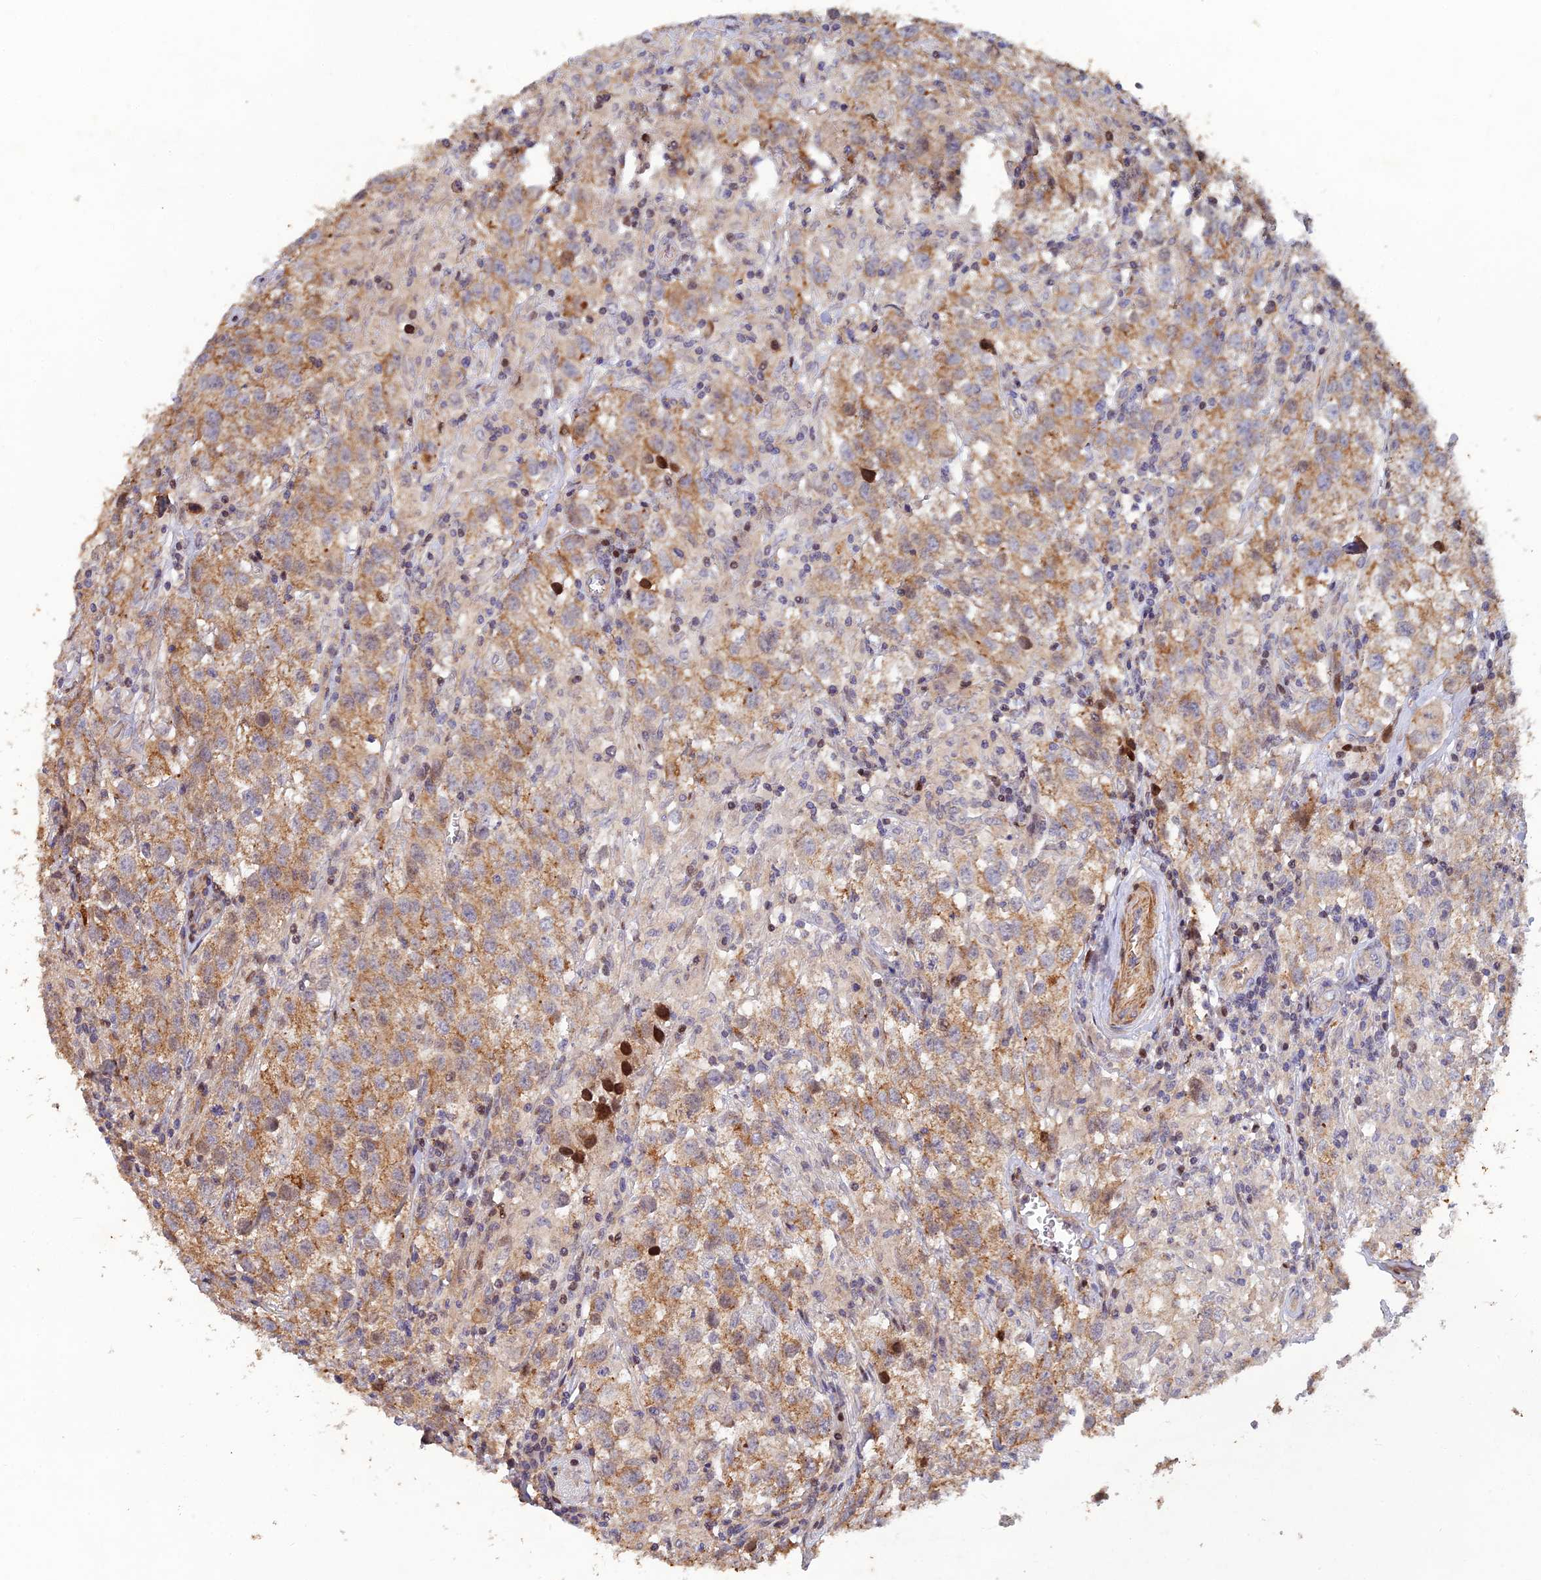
{"staining": {"intensity": "moderate", "quantity": ">75%", "location": "cytoplasmic/membranous"}, "tissue": "testis cancer", "cell_type": "Tumor cells", "image_type": "cancer", "snomed": [{"axis": "morphology", "description": "Seminoma, NOS"}, {"axis": "morphology", "description": "Carcinoma, Embryonal, NOS"}, {"axis": "topography", "description": "Testis"}], "caption": "An image of human seminoma (testis) stained for a protein exhibits moderate cytoplasmic/membranous brown staining in tumor cells.", "gene": "RELCH", "patient": {"sex": "male", "age": 43}}